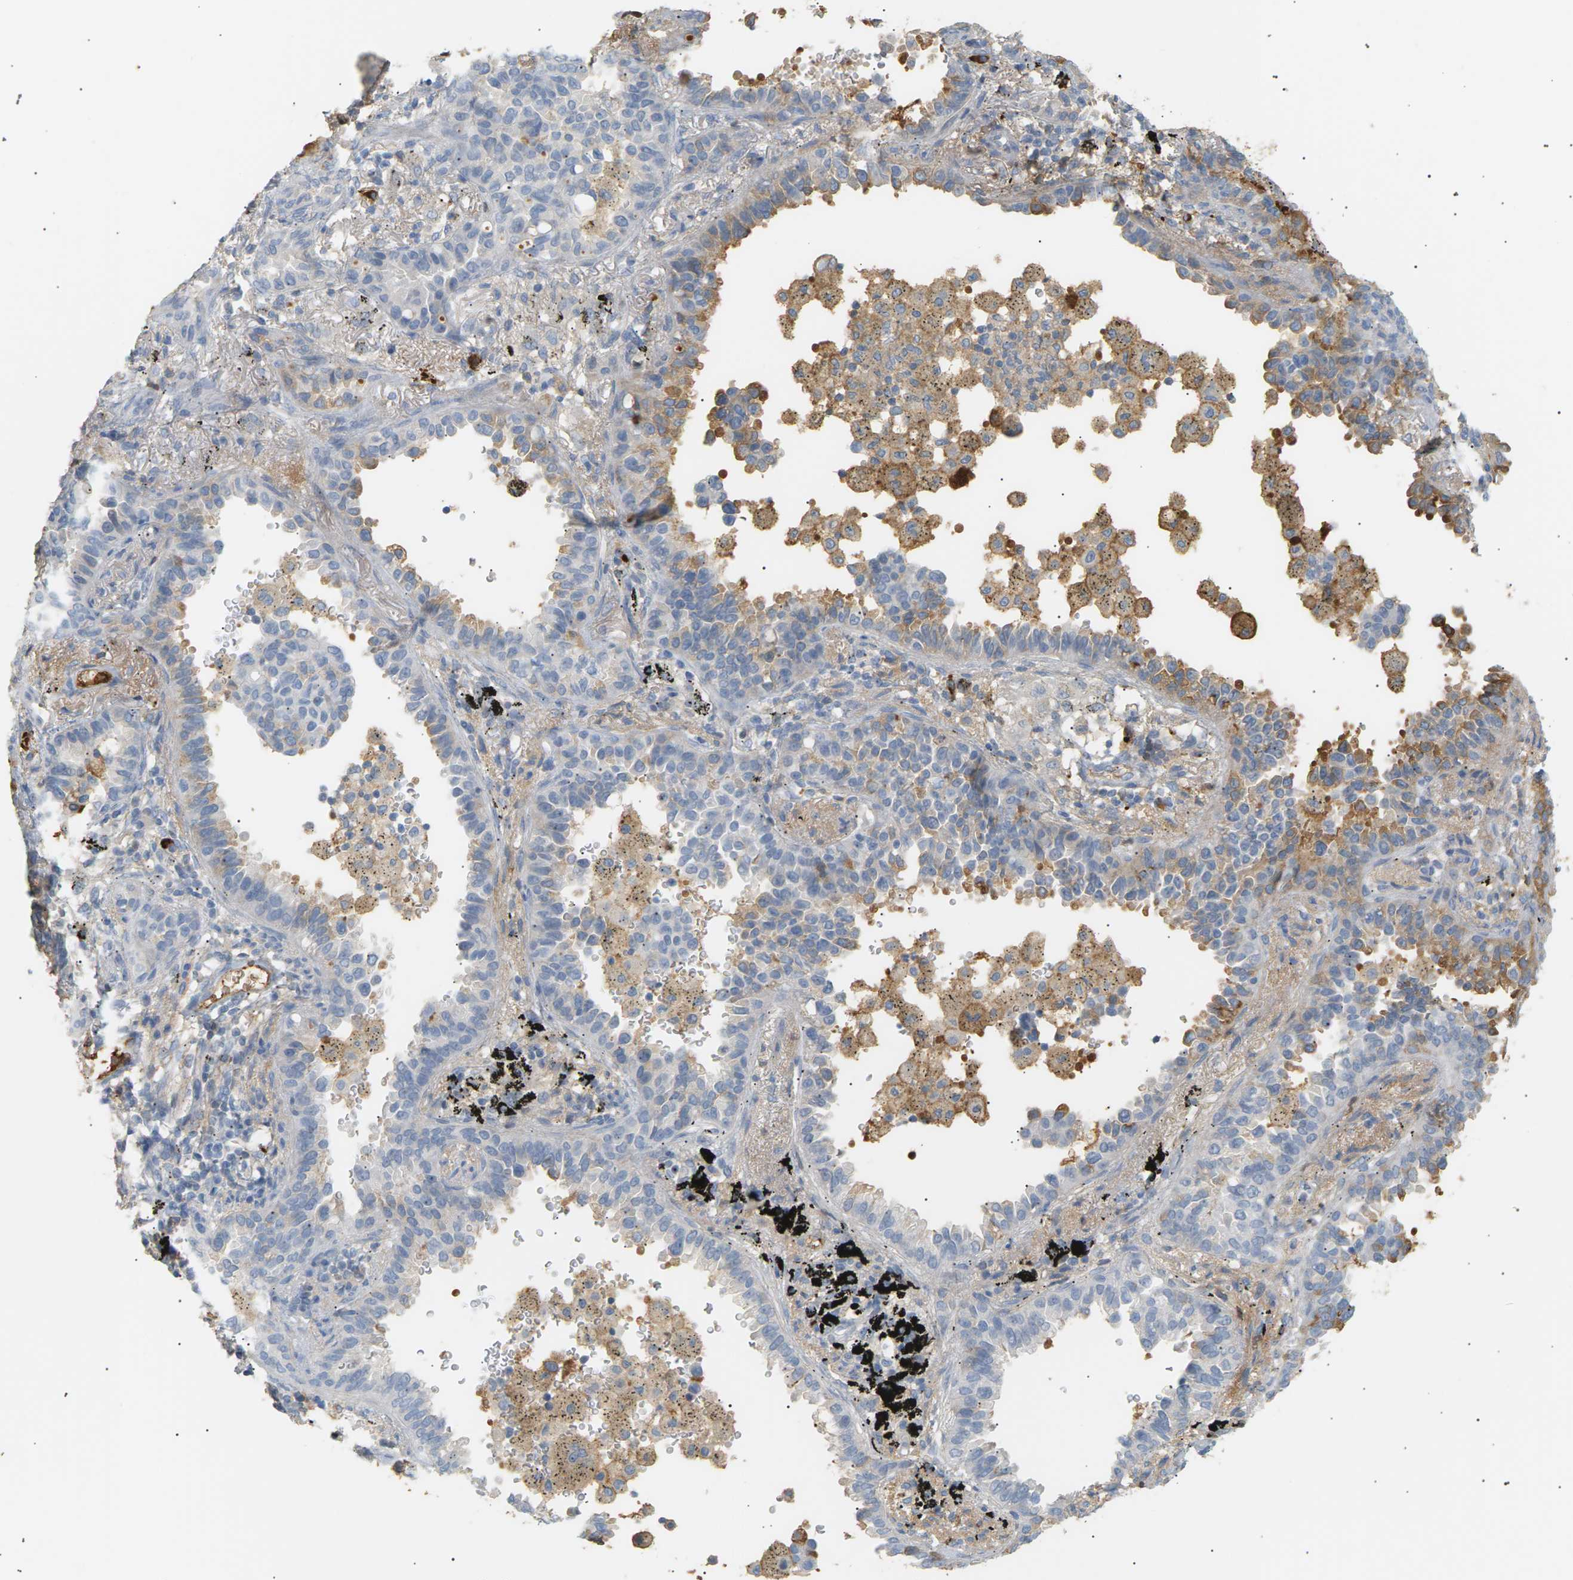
{"staining": {"intensity": "negative", "quantity": "none", "location": "none"}, "tissue": "lung cancer", "cell_type": "Tumor cells", "image_type": "cancer", "snomed": [{"axis": "morphology", "description": "Normal tissue, NOS"}, {"axis": "morphology", "description": "Adenocarcinoma, NOS"}, {"axis": "topography", "description": "Lung"}], "caption": "IHC of human lung adenocarcinoma reveals no positivity in tumor cells.", "gene": "IGLC3", "patient": {"sex": "male", "age": 59}}